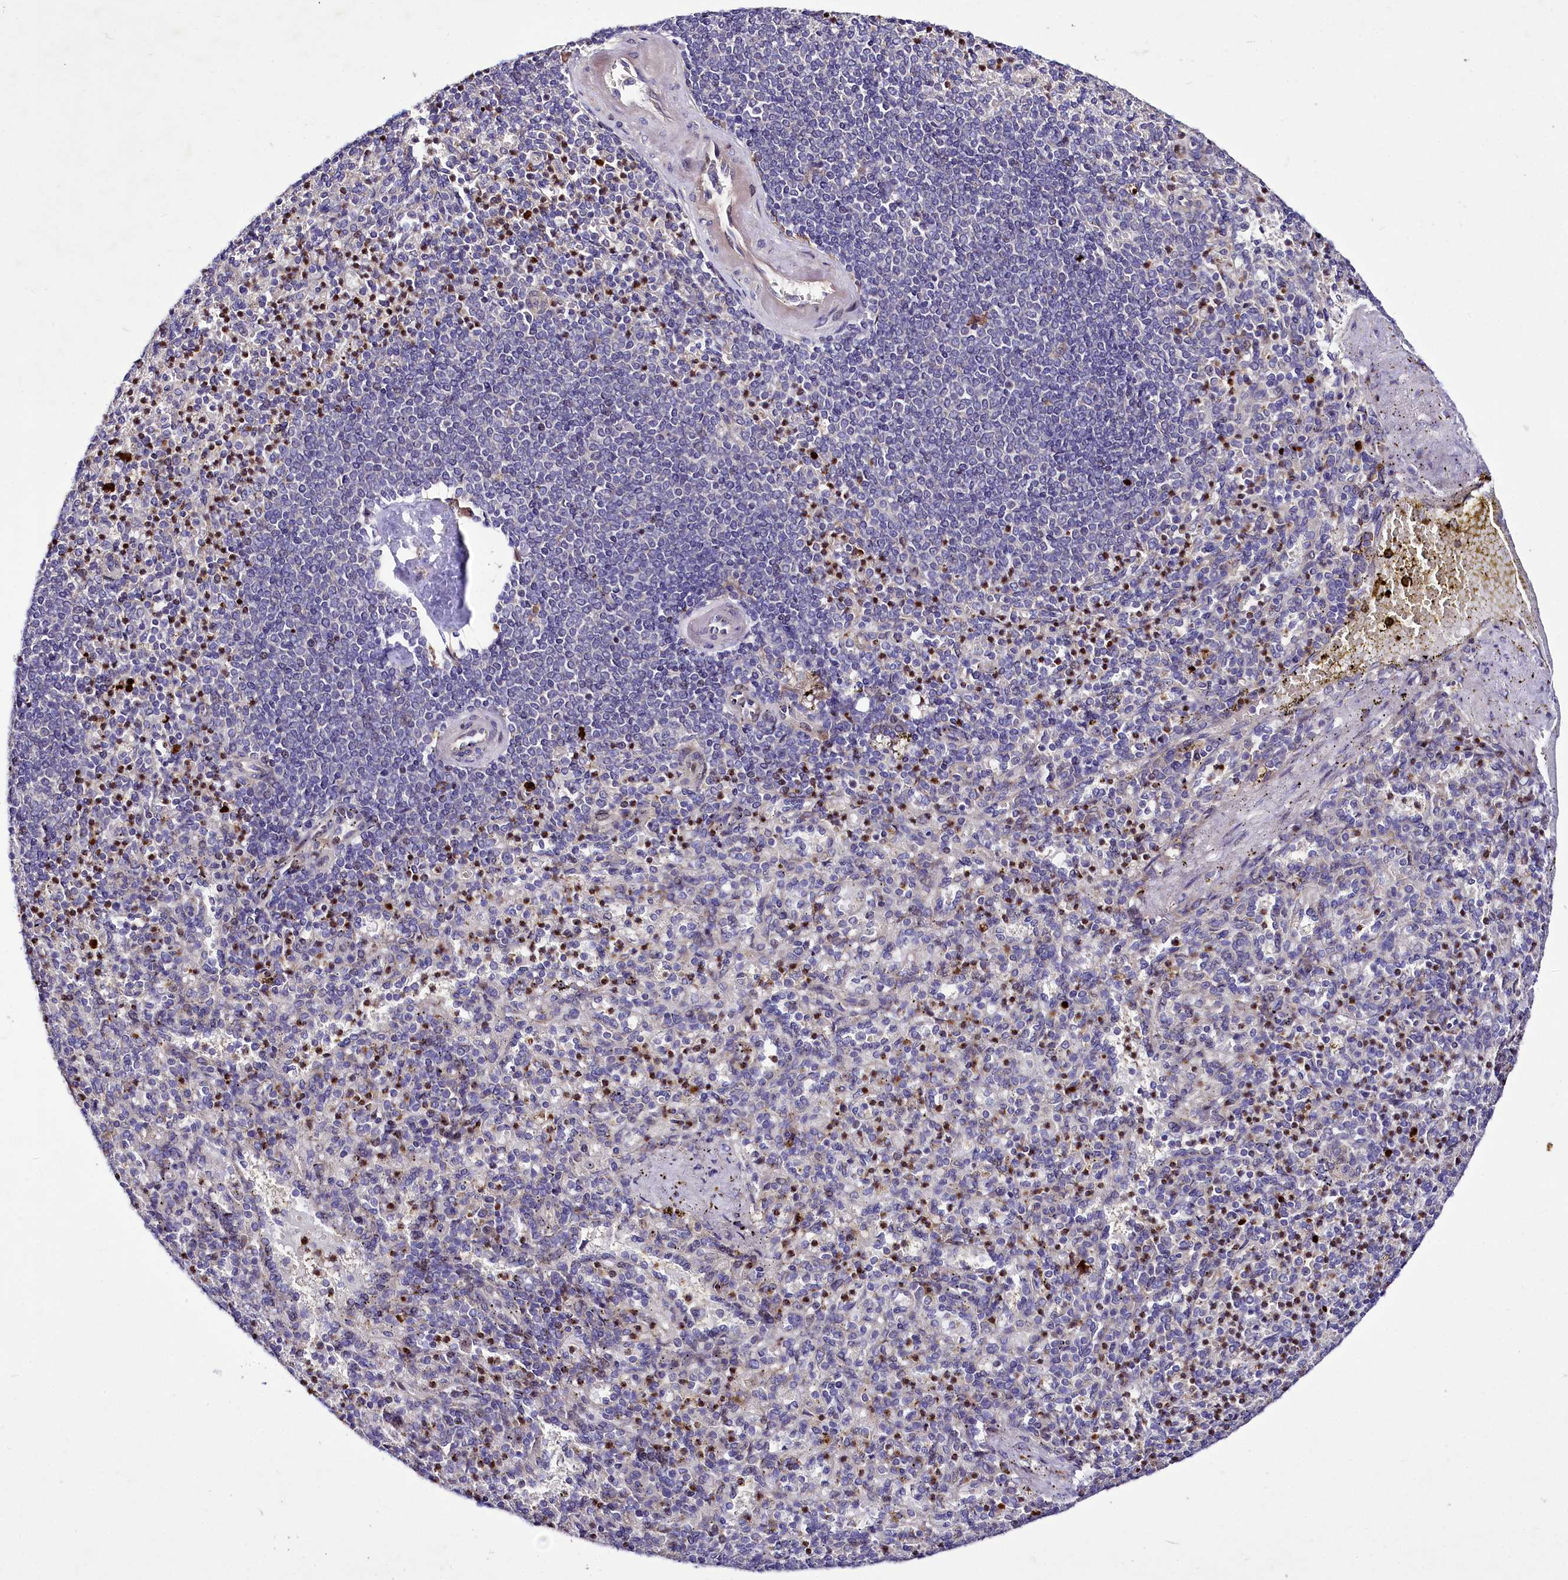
{"staining": {"intensity": "strong", "quantity": "<25%", "location": "cytoplasmic/membranous,nuclear"}, "tissue": "spleen", "cell_type": "Cells in red pulp", "image_type": "normal", "snomed": [{"axis": "morphology", "description": "Normal tissue, NOS"}, {"axis": "topography", "description": "Spleen"}], "caption": "Immunohistochemical staining of normal human spleen shows <25% levels of strong cytoplasmic/membranous,nuclear protein positivity in approximately <25% of cells in red pulp.", "gene": "ZC3H12C", "patient": {"sex": "female", "age": 74}}